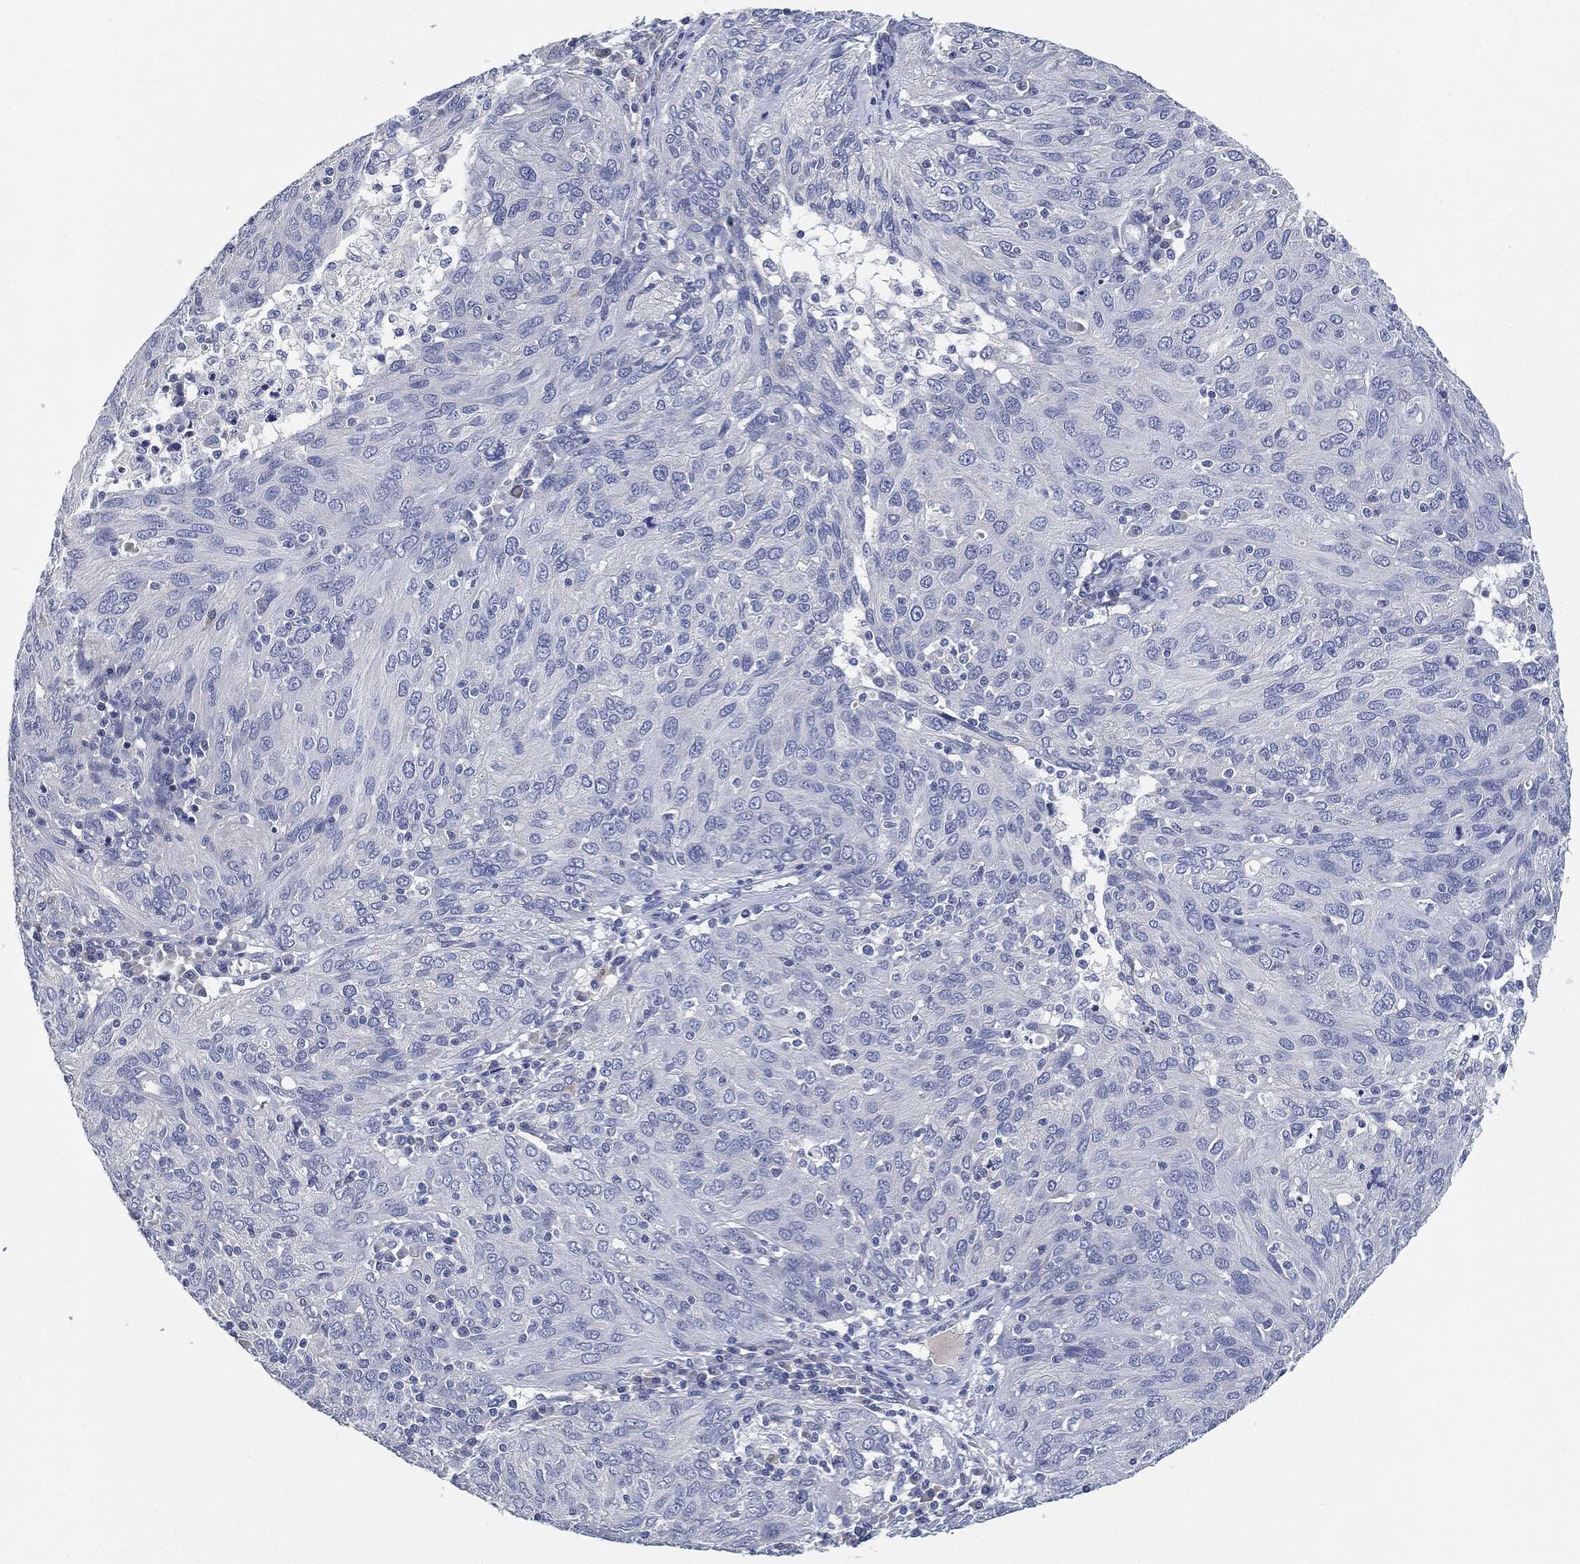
{"staining": {"intensity": "negative", "quantity": "none", "location": "none"}, "tissue": "ovarian cancer", "cell_type": "Tumor cells", "image_type": "cancer", "snomed": [{"axis": "morphology", "description": "Carcinoma, endometroid"}, {"axis": "topography", "description": "Ovary"}], "caption": "The micrograph exhibits no significant staining in tumor cells of ovarian cancer (endometroid carcinoma).", "gene": "NTRK1", "patient": {"sex": "female", "age": 50}}